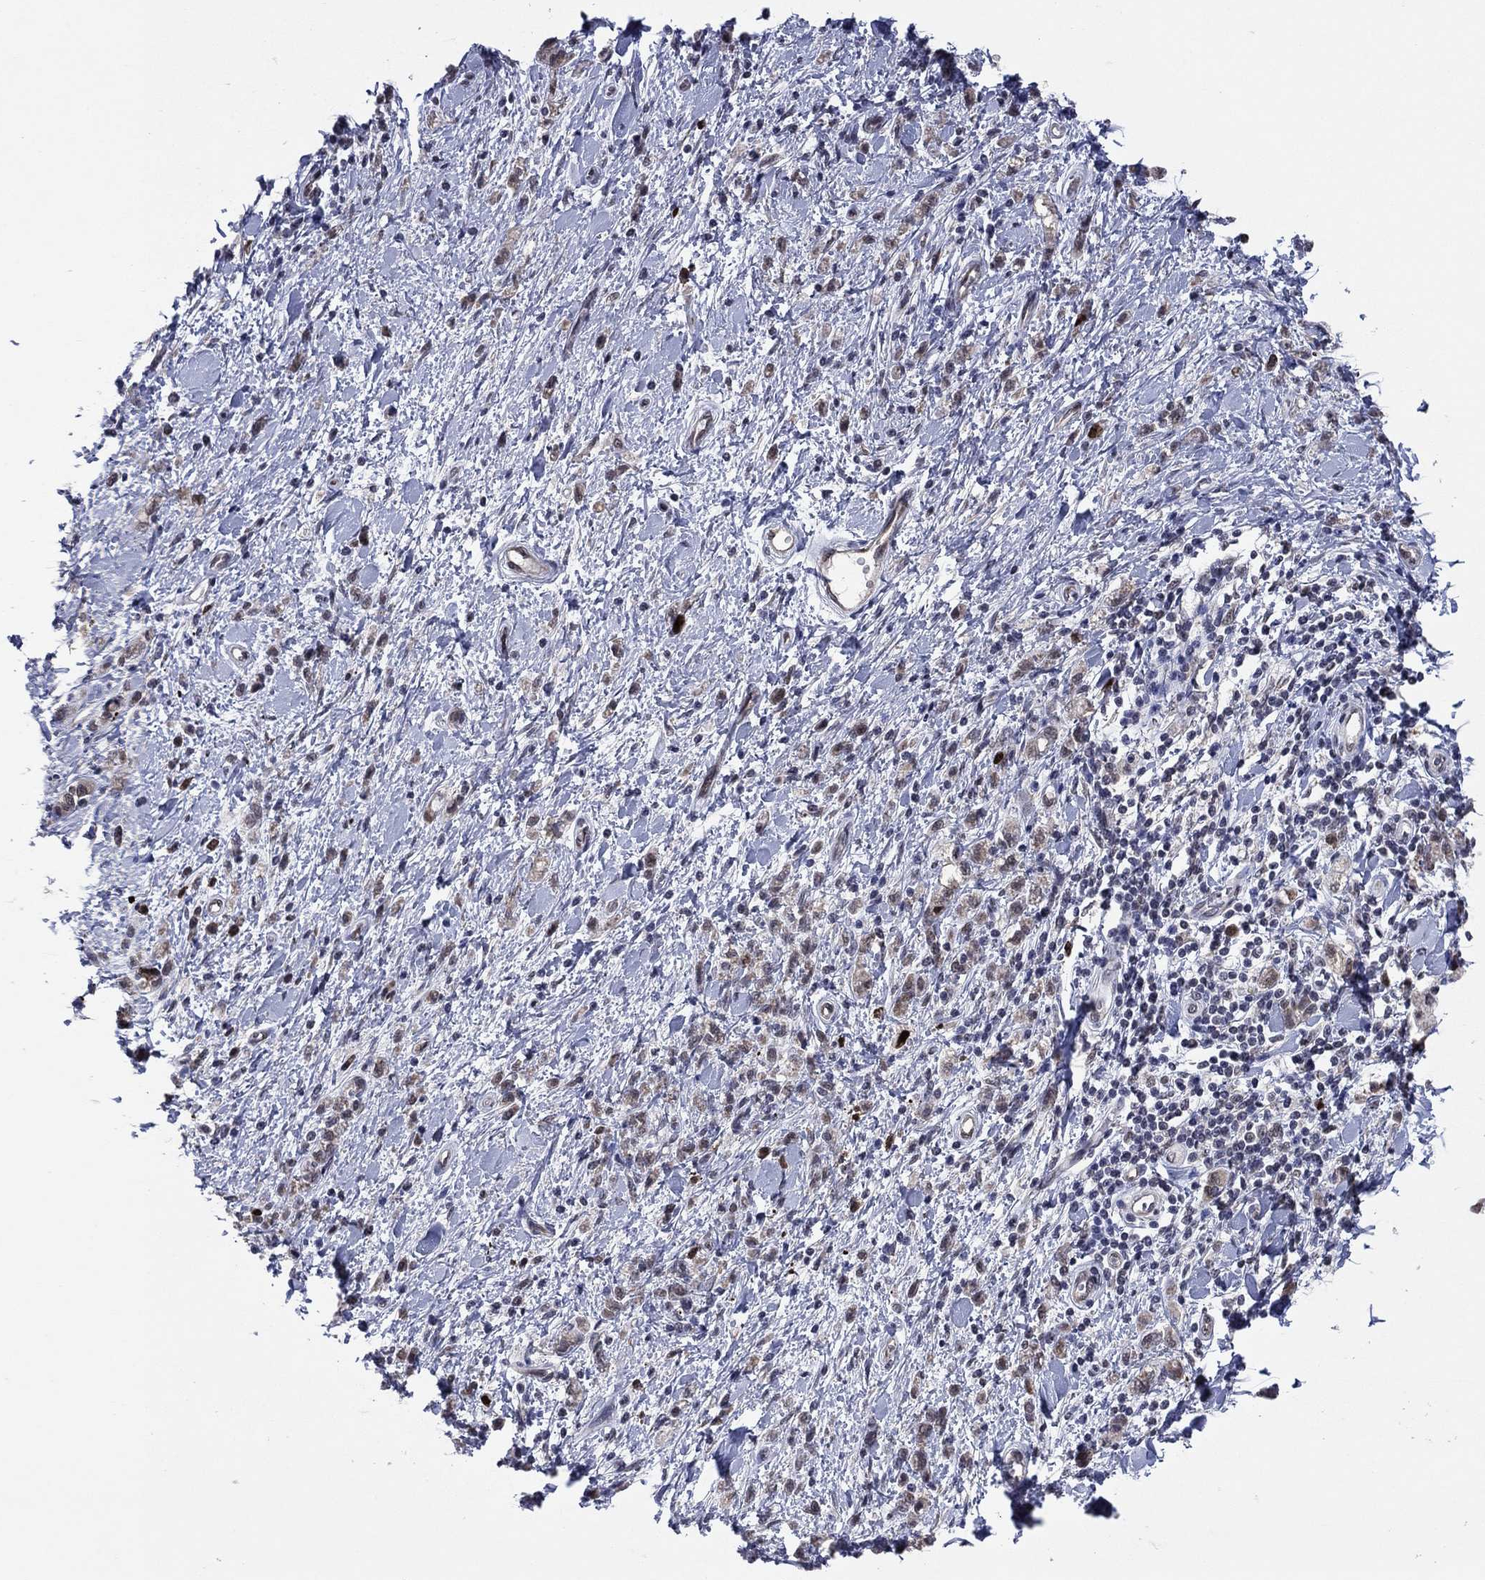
{"staining": {"intensity": "strong", "quantity": "<25%", "location": "nuclear"}, "tissue": "stomach cancer", "cell_type": "Tumor cells", "image_type": "cancer", "snomed": [{"axis": "morphology", "description": "Adenocarcinoma, NOS"}, {"axis": "topography", "description": "Stomach"}], "caption": "Protein positivity by IHC demonstrates strong nuclear expression in about <25% of tumor cells in stomach cancer. (DAB IHC, brown staining for protein, blue staining for nuclei).", "gene": "CDCA5", "patient": {"sex": "male", "age": 77}}